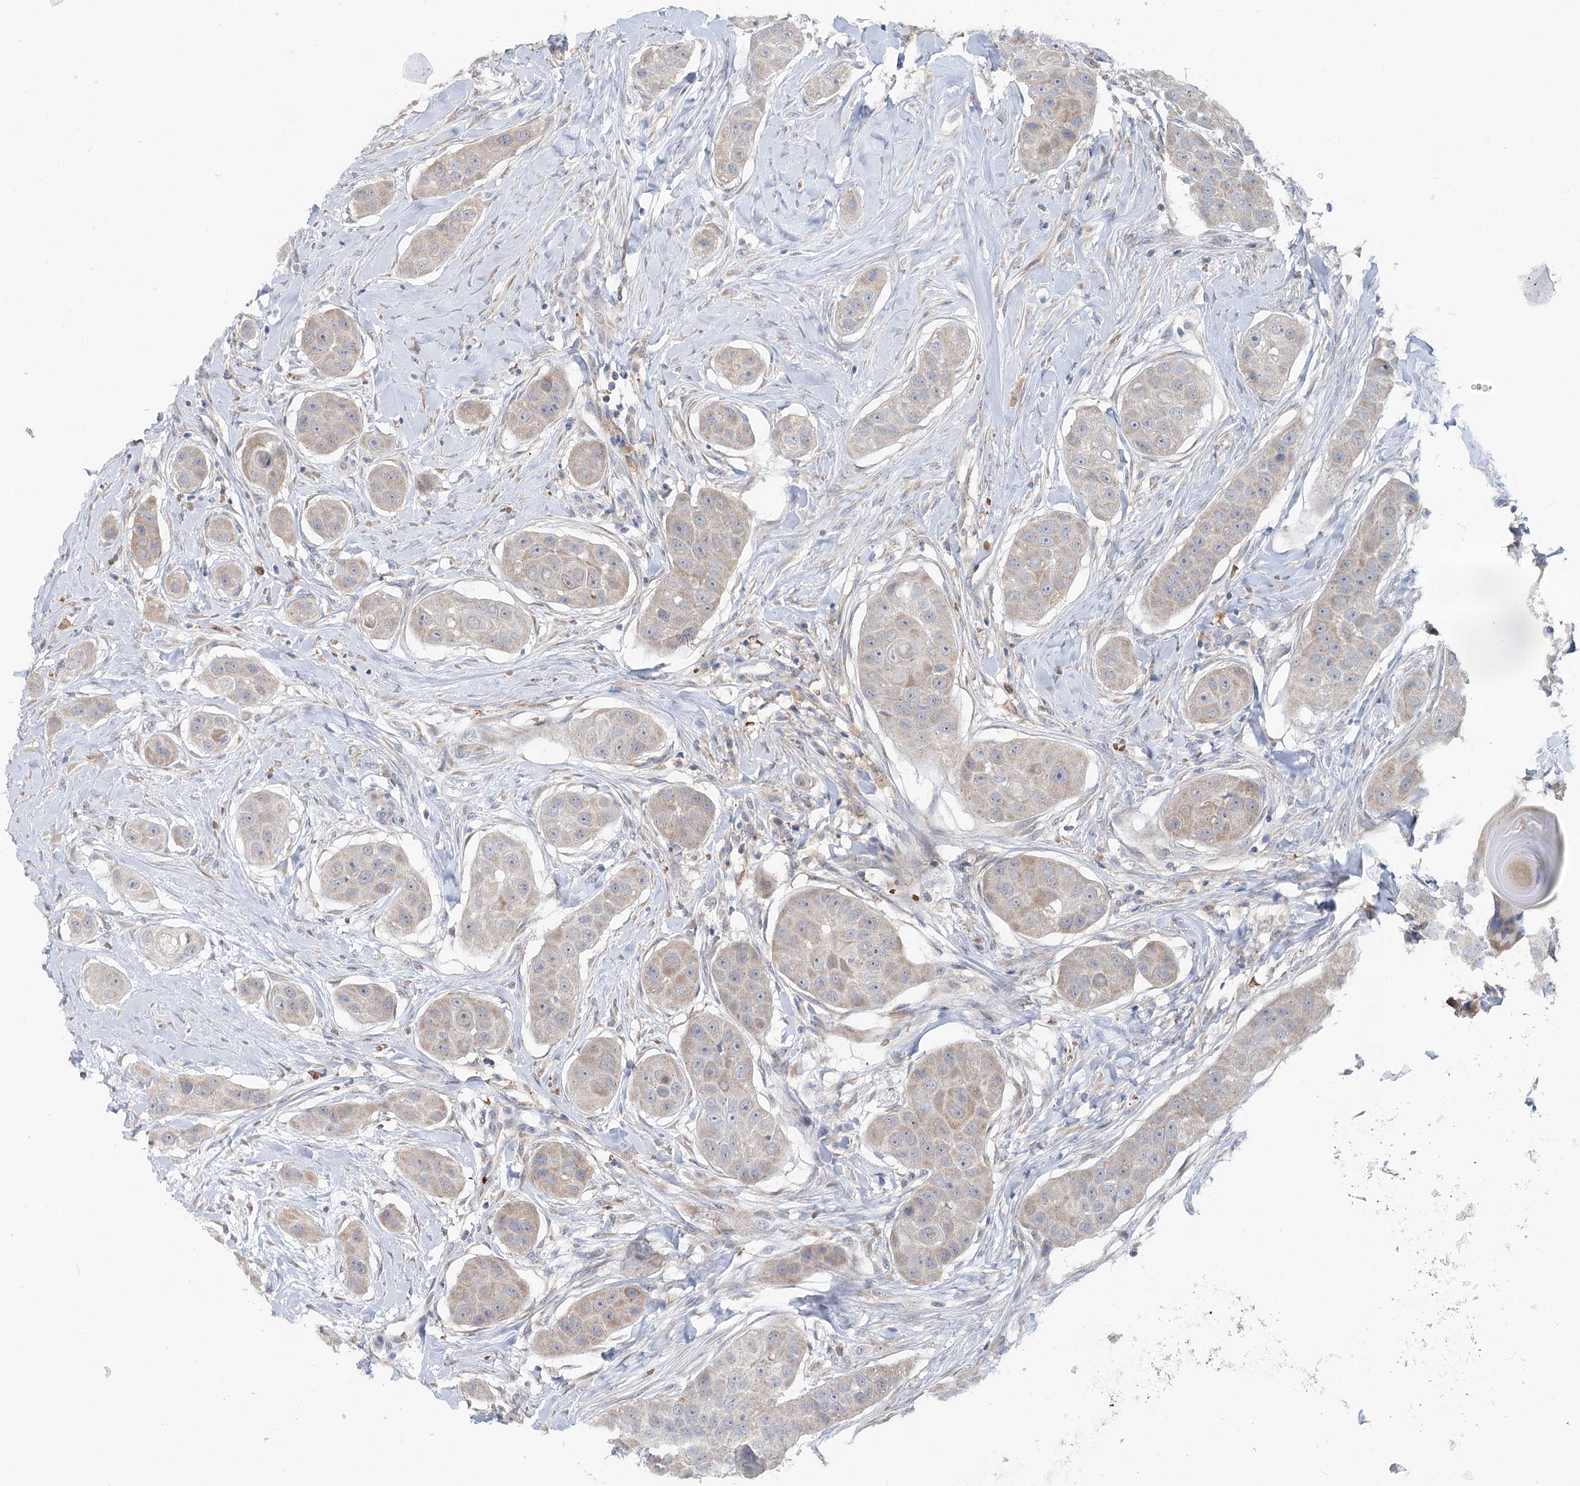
{"staining": {"intensity": "weak", "quantity": "<25%", "location": "cytoplasmic/membranous"}, "tissue": "head and neck cancer", "cell_type": "Tumor cells", "image_type": "cancer", "snomed": [{"axis": "morphology", "description": "Normal tissue, NOS"}, {"axis": "morphology", "description": "Squamous cell carcinoma, NOS"}, {"axis": "topography", "description": "Skeletal muscle"}, {"axis": "topography", "description": "Head-Neck"}], "caption": "High power microscopy micrograph of an immunohistochemistry photomicrograph of squamous cell carcinoma (head and neck), revealing no significant staining in tumor cells. (DAB immunohistochemistry visualized using brightfield microscopy, high magnification).", "gene": "CIB4", "patient": {"sex": "male", "age": 51}}